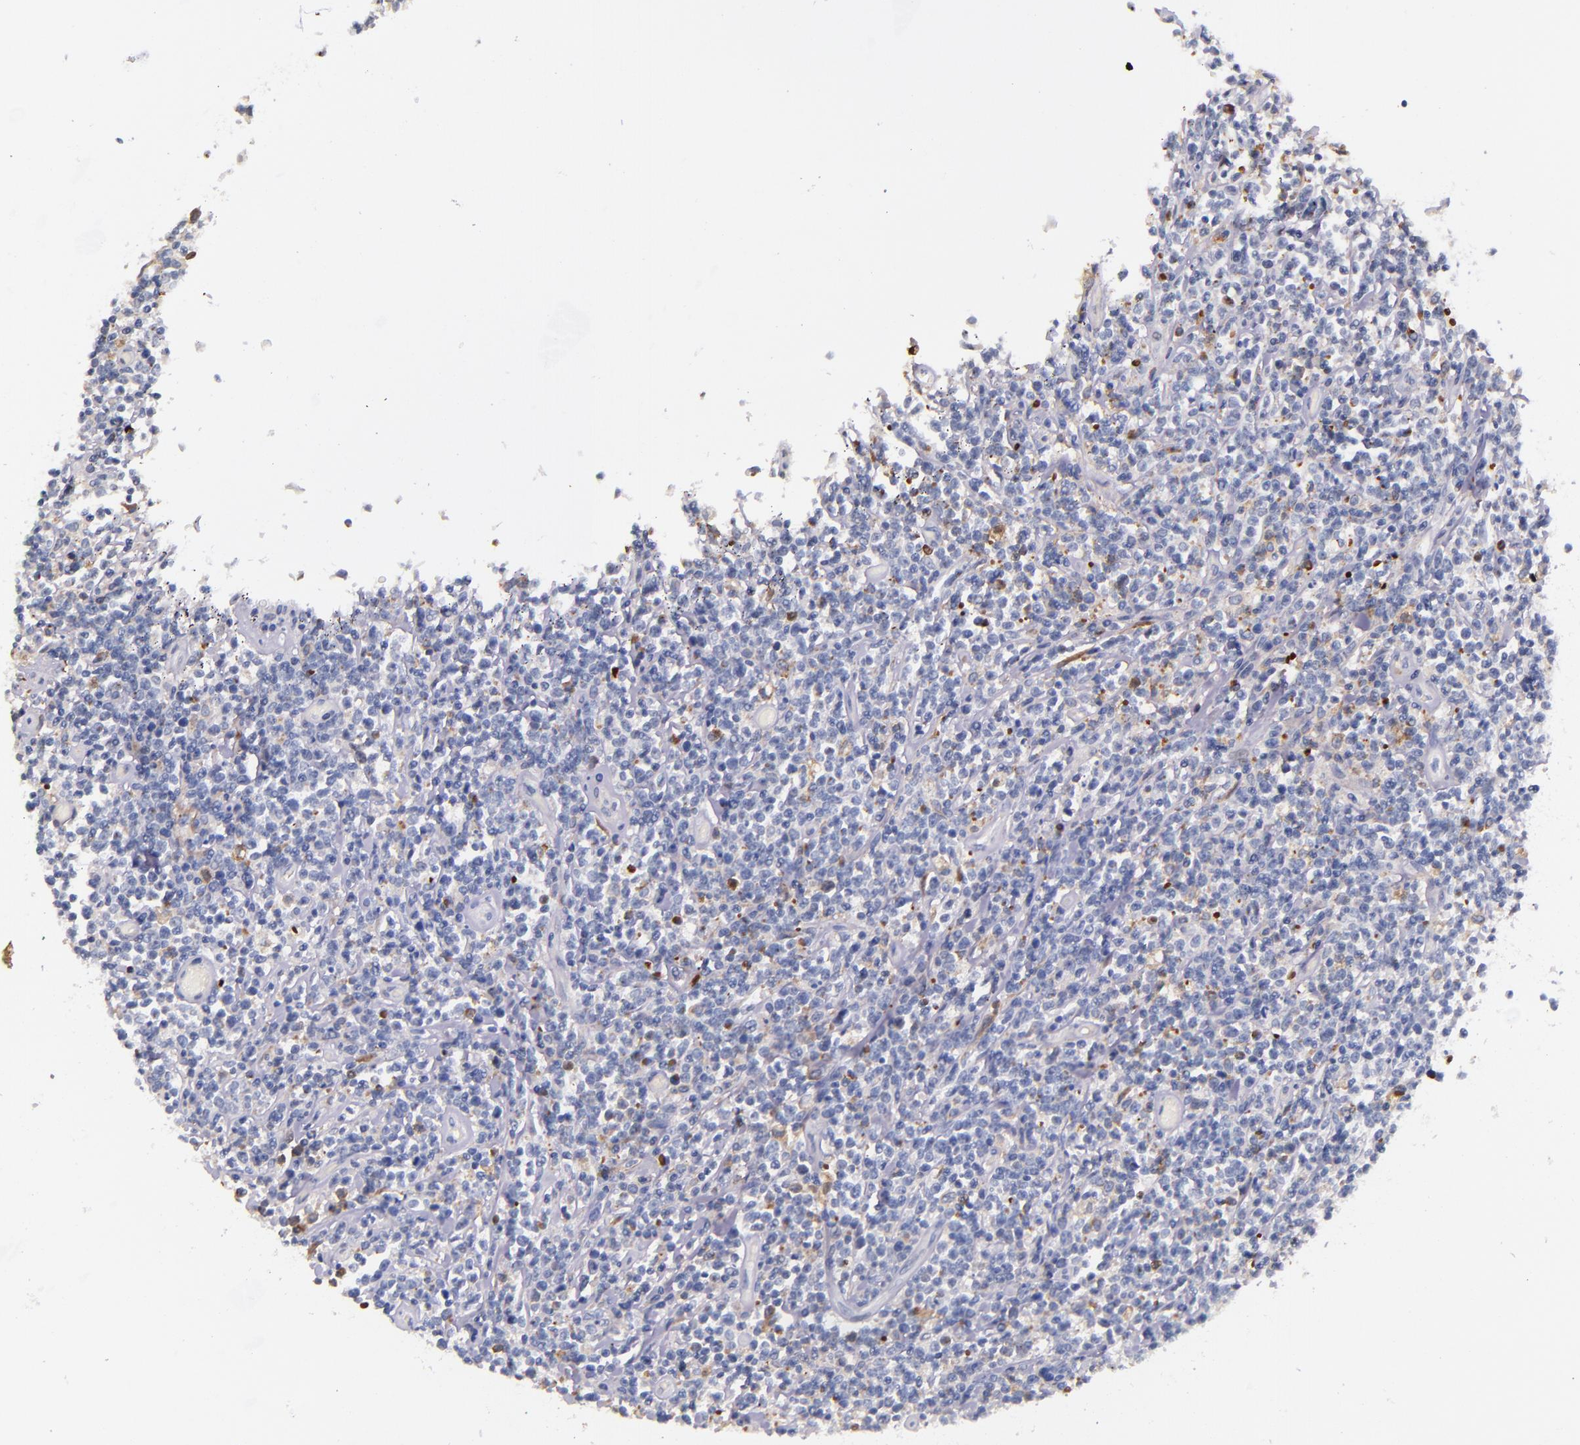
{"staining": {"intensity": "negative", "quantity": "none", "location": "none"}, "tissue": "lymphoma", "cell_type": "Tumor cells", "image_type": "cancer", "snomed": [{"axis": "morphology", "description": "Malignant lymphoma, non-Hodgkin's type, High grade"}, {"axis": "topography", "description": "Colon"}], "caption": "This is an immunohistochemistry micrograph of malignant lymphoma, non-Hodgkin's type (high-grade). There is no positivity in tumor cells.", "gene": "KNG1", "patient": {"sex": "male", "age": 82}}